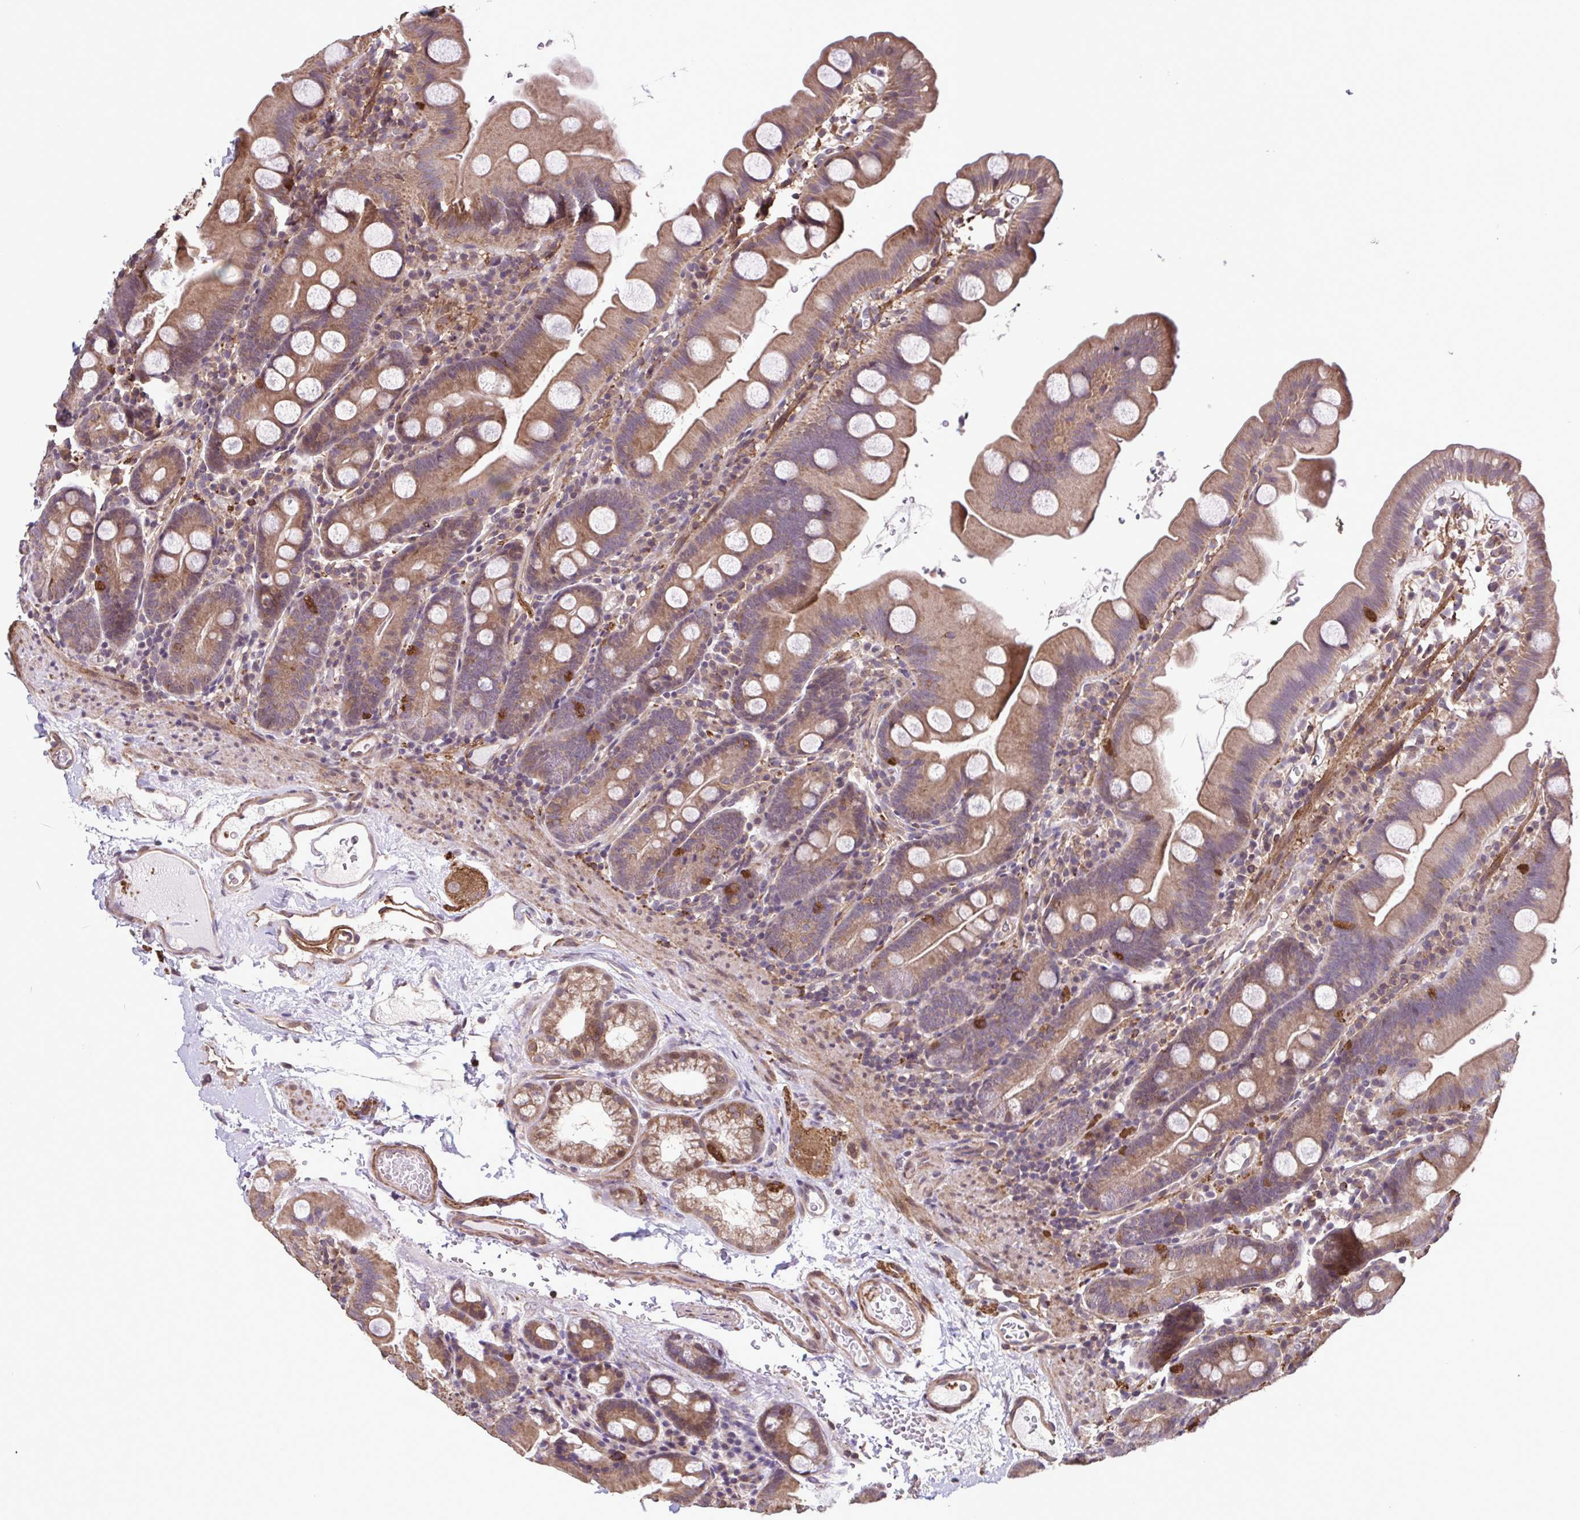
{"staining": {"intensity": "moderate", "quantity": ">75%", "location": "cytoplasmic/membranous"}, "tissue": "small intestine", "cell_type": "Glandular cells", "image_type": "normal", "snomed": [{"axis": "morphology", "description": "Normal tissue, NOS"}, {"axis": "topography", "description": "Small intestine"}], "caption": "DAB immunohistochemical staining of normal human small intestine demonstrates moderate cytoplasmic/membranous protein staining in approximately >75% of glandular cells.", "gene": "ZNF200", "patient": {"sex": "female", "age": 68}}